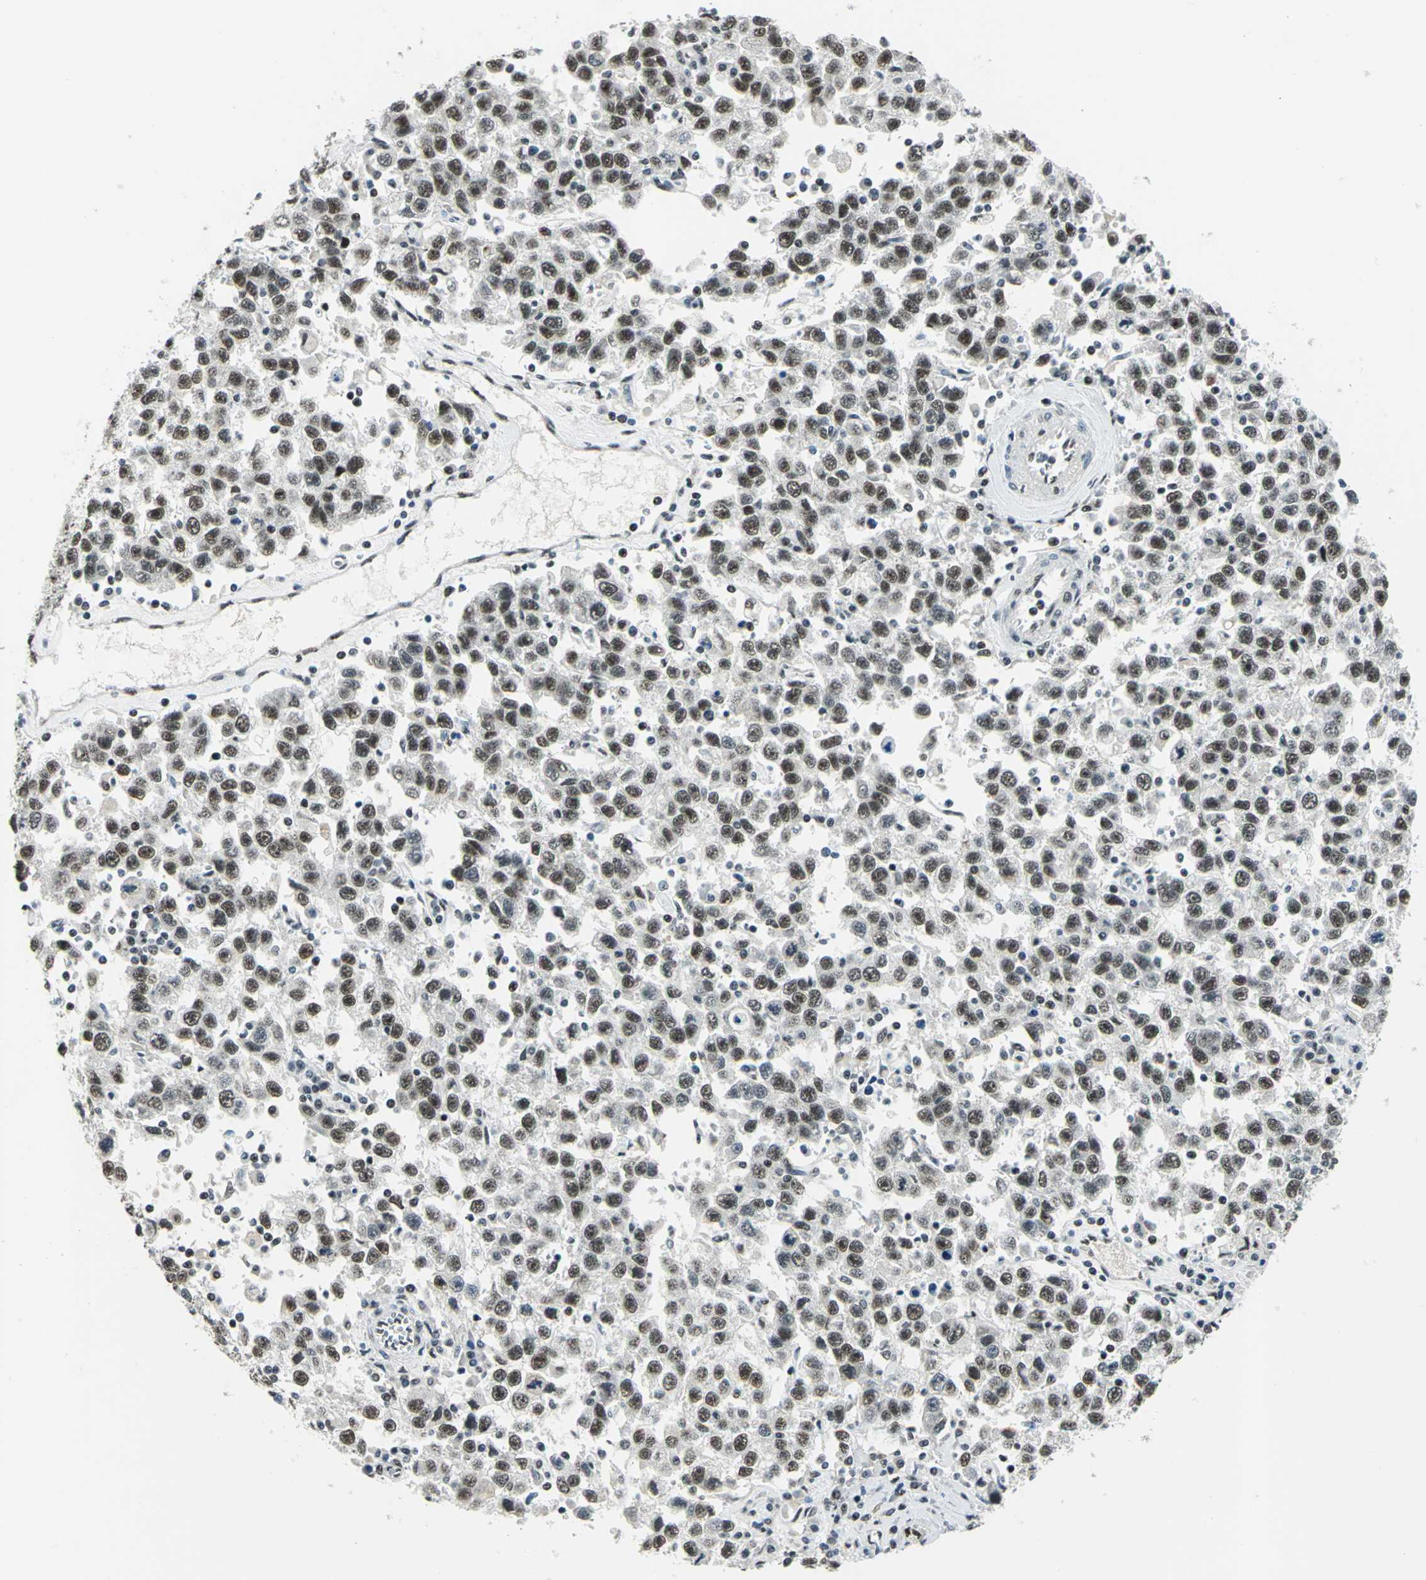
{"staining": {"intensity": "strong", "quantity": ">75%", "location": "nuclear"}, "tissue": "testis cancer", "cell_type": "Tumor cells", "image_type": "cancer", "snomed": [{"axis": "morphology", "description": "Seminoma, NOS"}, {"axis": "topography", "description": "Testis"}], "caption": "High-magnification brightfield microscopy of seminoma (testis) stained with DAB (3,3'-diaminobenzidine) (brown) and counterstained with hematoxylin (blue). tumor cells exhibit strong nuclear positivity is seen in about>75% of cells.", "gene": "KAT6B", "patient": {"sex": "male", "age": 41}}